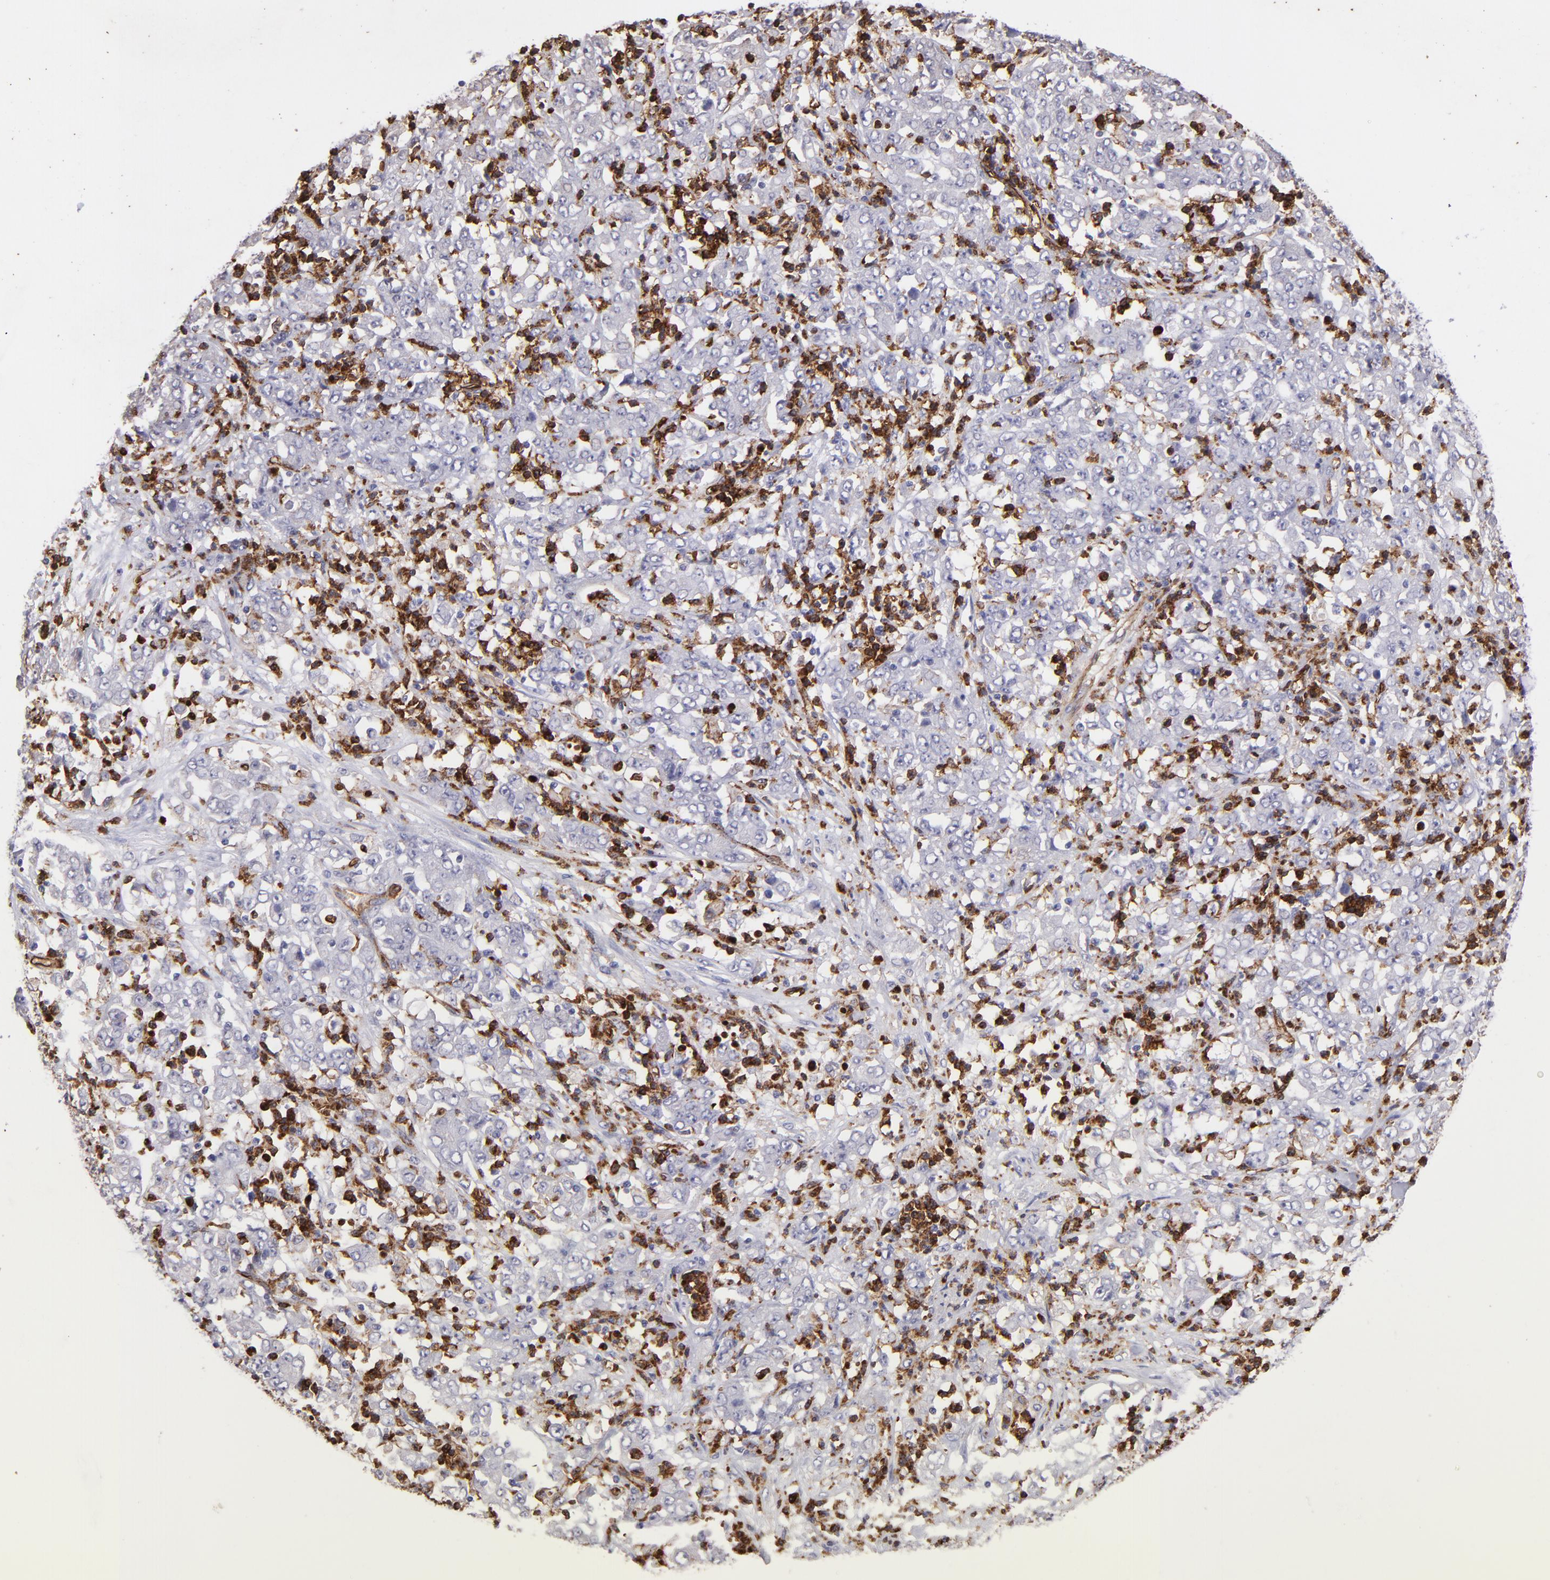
{"staining": {"intensity": "negative", "quantity": "none", "location": "none"}, "tissue": "stomach cancer", "cell_type": "Tumor cells", "image_type": "cancer", "snomed": [{"axis": "morphology", "description": "Adenocarcinoma, NOS"}, {"axis": "topography", "description": "Stomach, lower"}], "caption": "Immunohistochemistry micrograph of neoplastic tissue: stomach adenocarcinoma stained with DAB (3,3'-diaminobenzidine) reveals no significant protein staining in tumor cells.", "gene": "DYSF", "patient": {"sex": "female", "age": 71}}